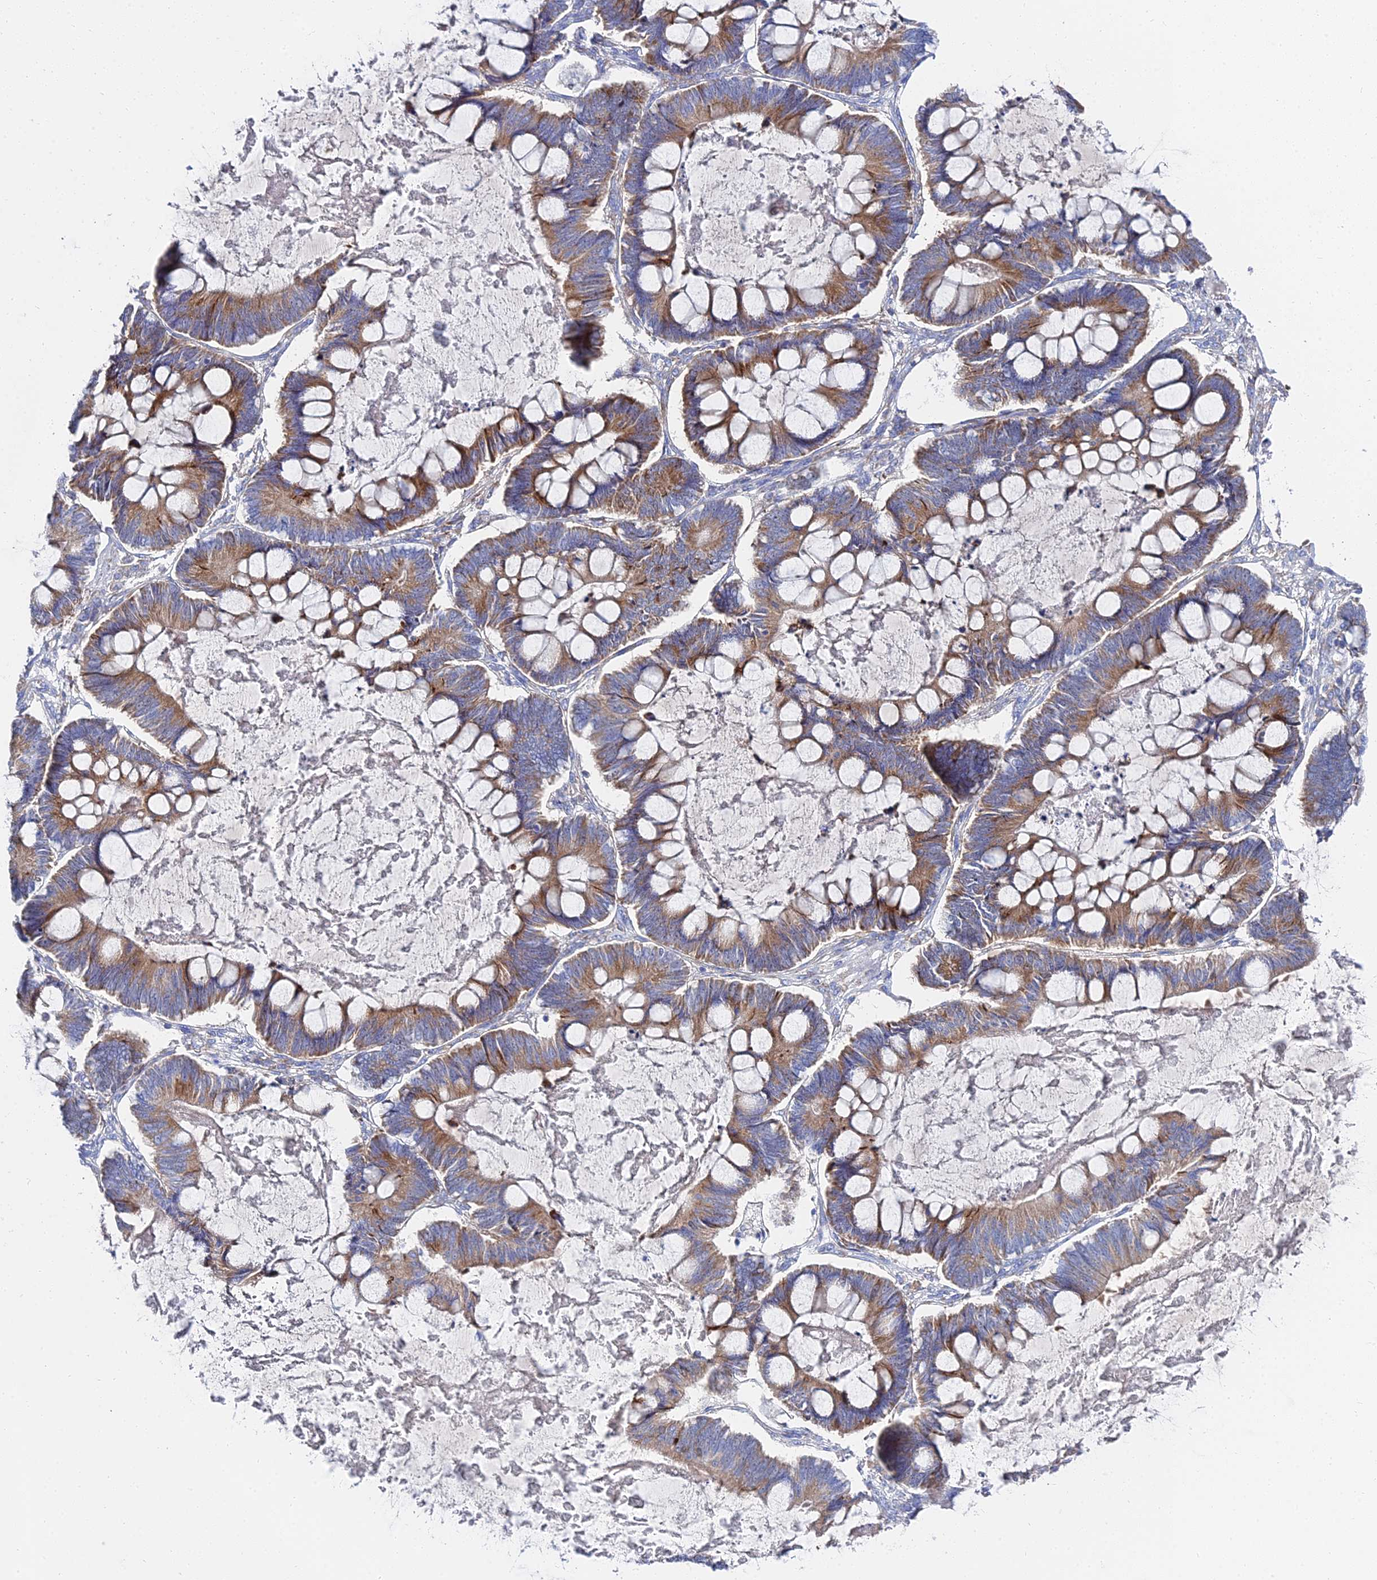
{"staining": {"intensity": "moderate", "quantity": ">75%", "location": "cytoplasmic/membranous"}, "tissue": "ovarian cancer", "cell_type": "Tumor cells", "image_type": "cancer", "snomed": [{"axis": "morphology", "description": "Cystadenocarcinoma, mucinous, NOS"}, {"axis": "topography", "description": "Ovary"}], "caption": "Immunohistochemistry (IHC) (DAB) staining of human mucinous cystadenocarcinoma (ovarian) reveals moderate cytoplasmic/membranous protein positivity in approximately >75% of tumor cells.", "gene": "PTTG1", "patient": {"sex": "female", "age": 61}}